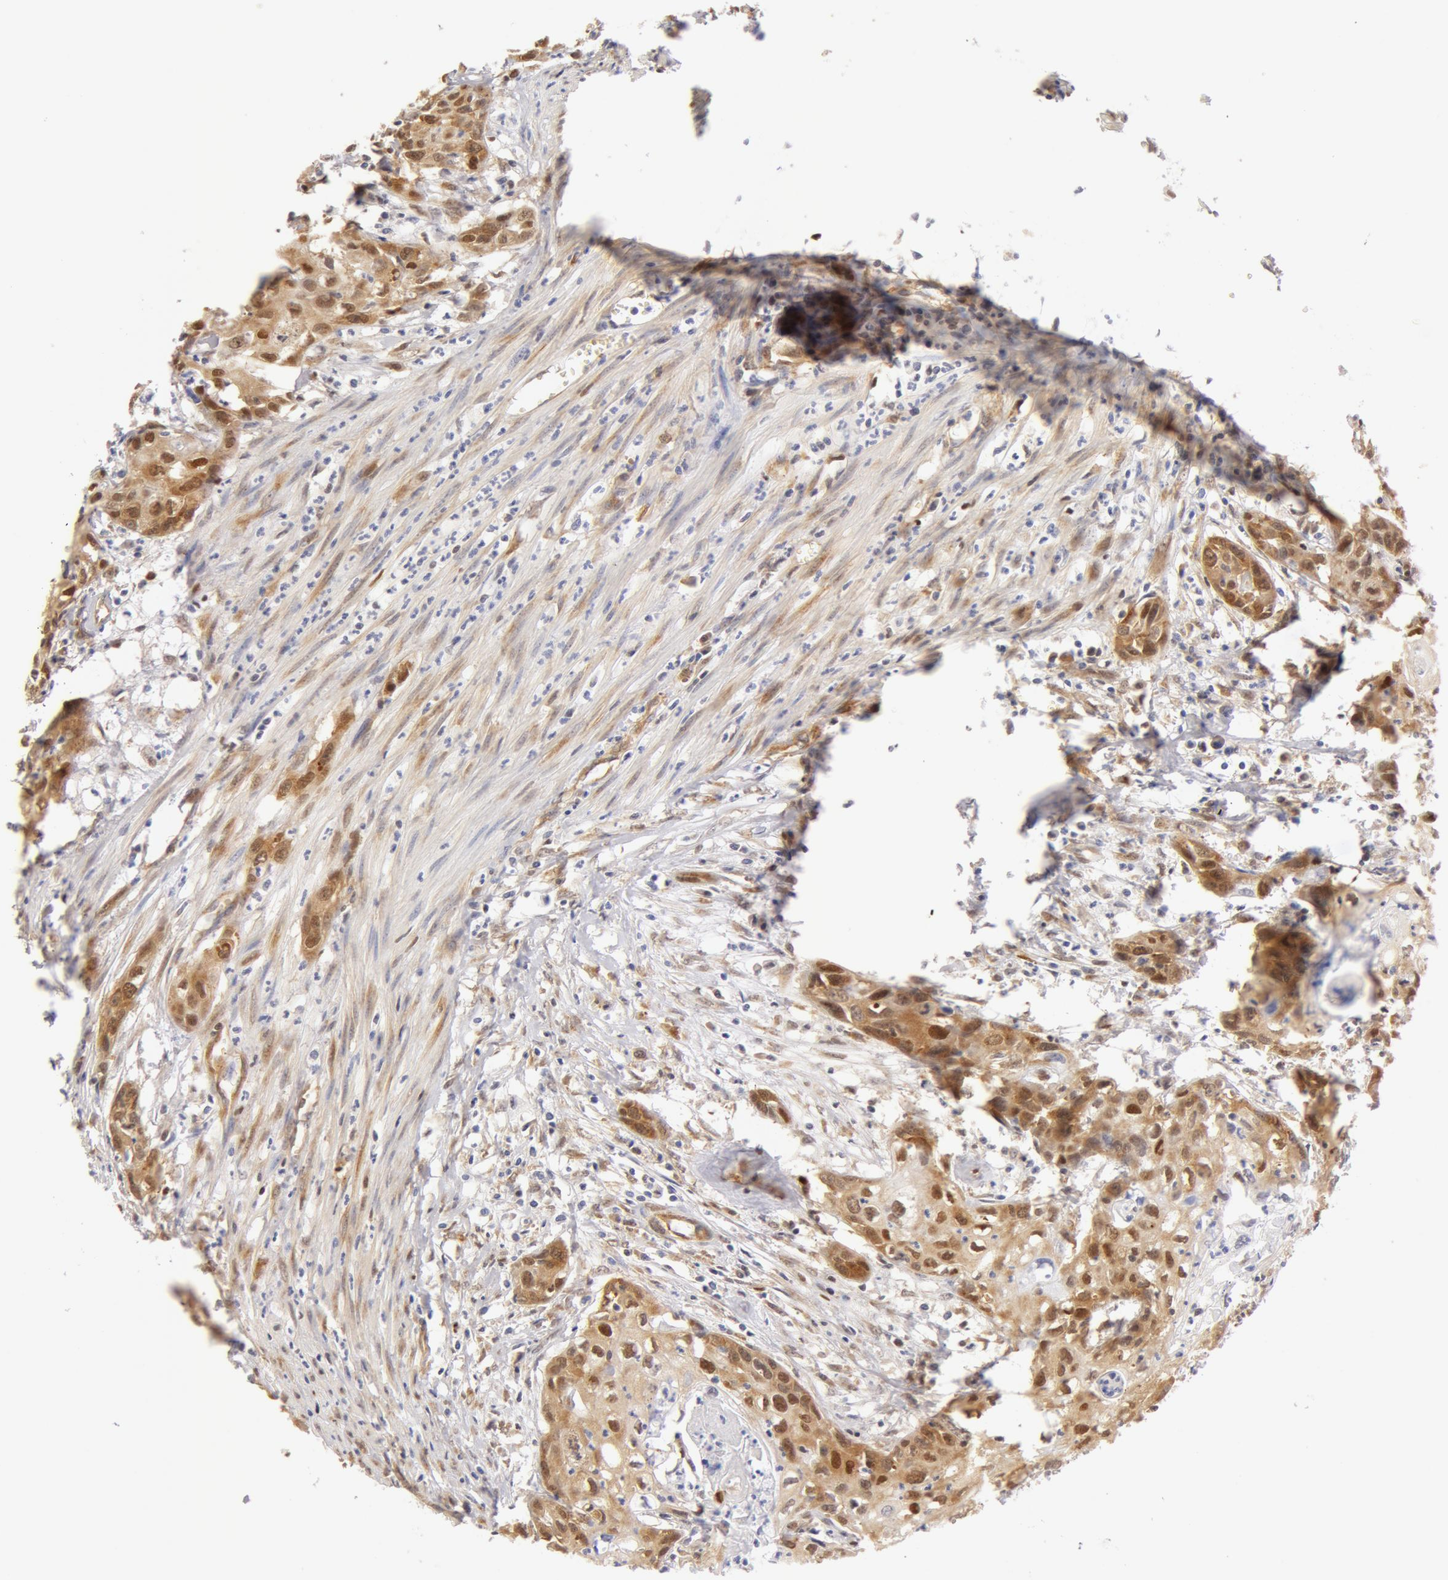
{"staining": {"intensity": "weak", "quantity": ">75%", "location": "cytoplasmic/membranous"}, "tissue": "urothelial cancer", "cell_type": "Tumor cells", "image_type": "cancer", "snomed": [{"axis": "morphology", "description": "Urothelial carcinoma, High grade"}, {"axis": "topography", "description": "Urinary bladder"}], "caption": "Immunohistochemistry (IHC) image of neoplastic tissue: human high-grade urothelial carcinoma stained using immunohistochemistry shows low levels of weak protein expression localized specifically in the cytoplasmic/membranous of tumor cells, appearing as a cytoplasmic/membranous brown color.", "gene": "DDX3Y", "patient": {"sex": "male", "age": 54}}